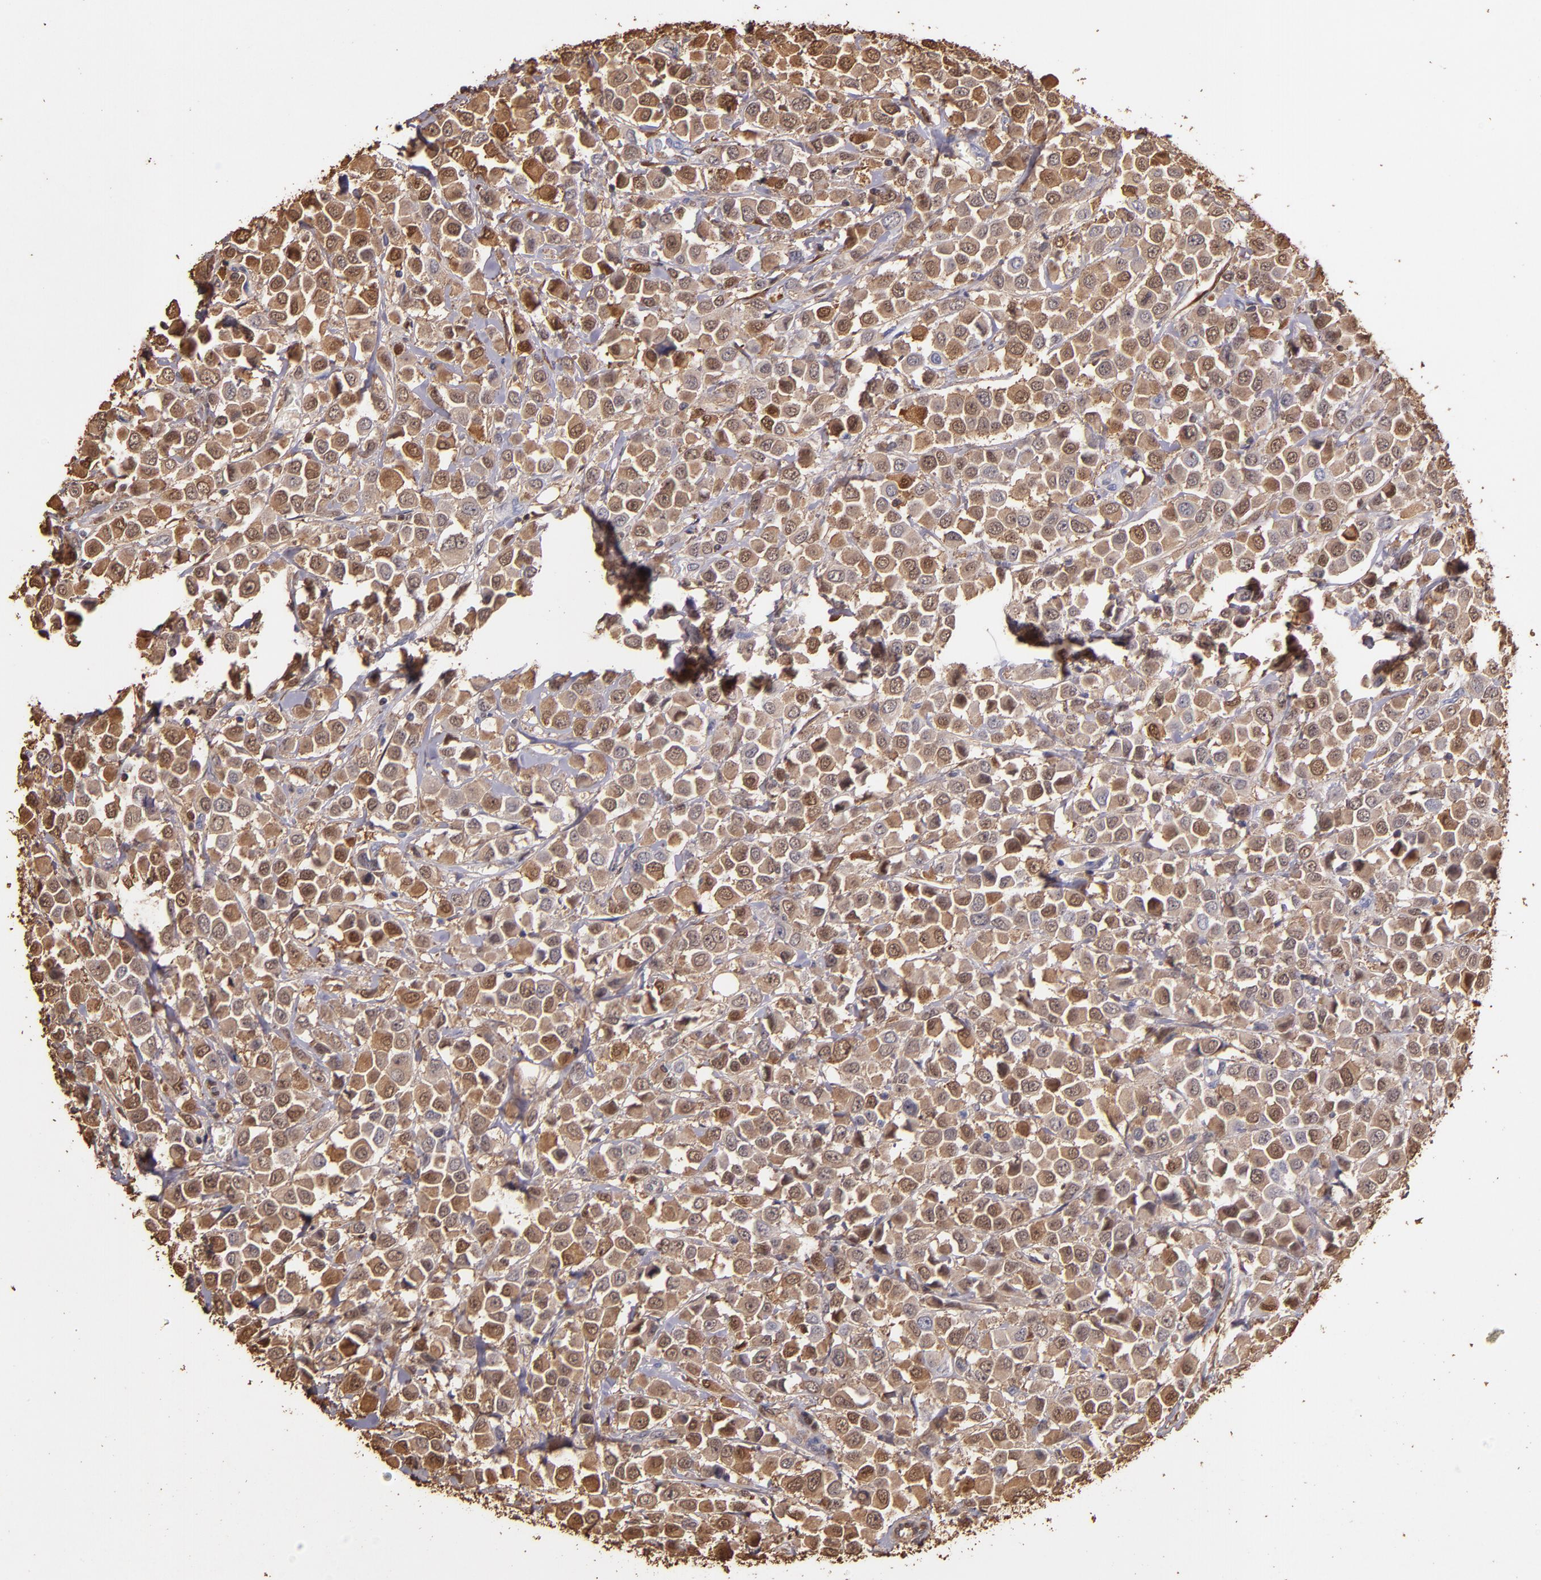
{"staining": {"intensity": "moderate", "quantity": ">75%", "location": "cytoplasmic/membranous,nuclear"}, "tissue": "breast cancer", "cell_type": "Tumor cells", "image_type": "cancer", "snomed": [{"axis": "morphology", "description": "Duct carcinoma"}, {"axis": "topography", "description": "Breast"}], "caption": "Tumor cells demonstrate medium levels of moderate cytoplasmic/membranous and nuclear positivity in approximately >75% of cells in breast cancer.", "gene": "S100A6", "patient": {"sex": "female", "age": 61}}